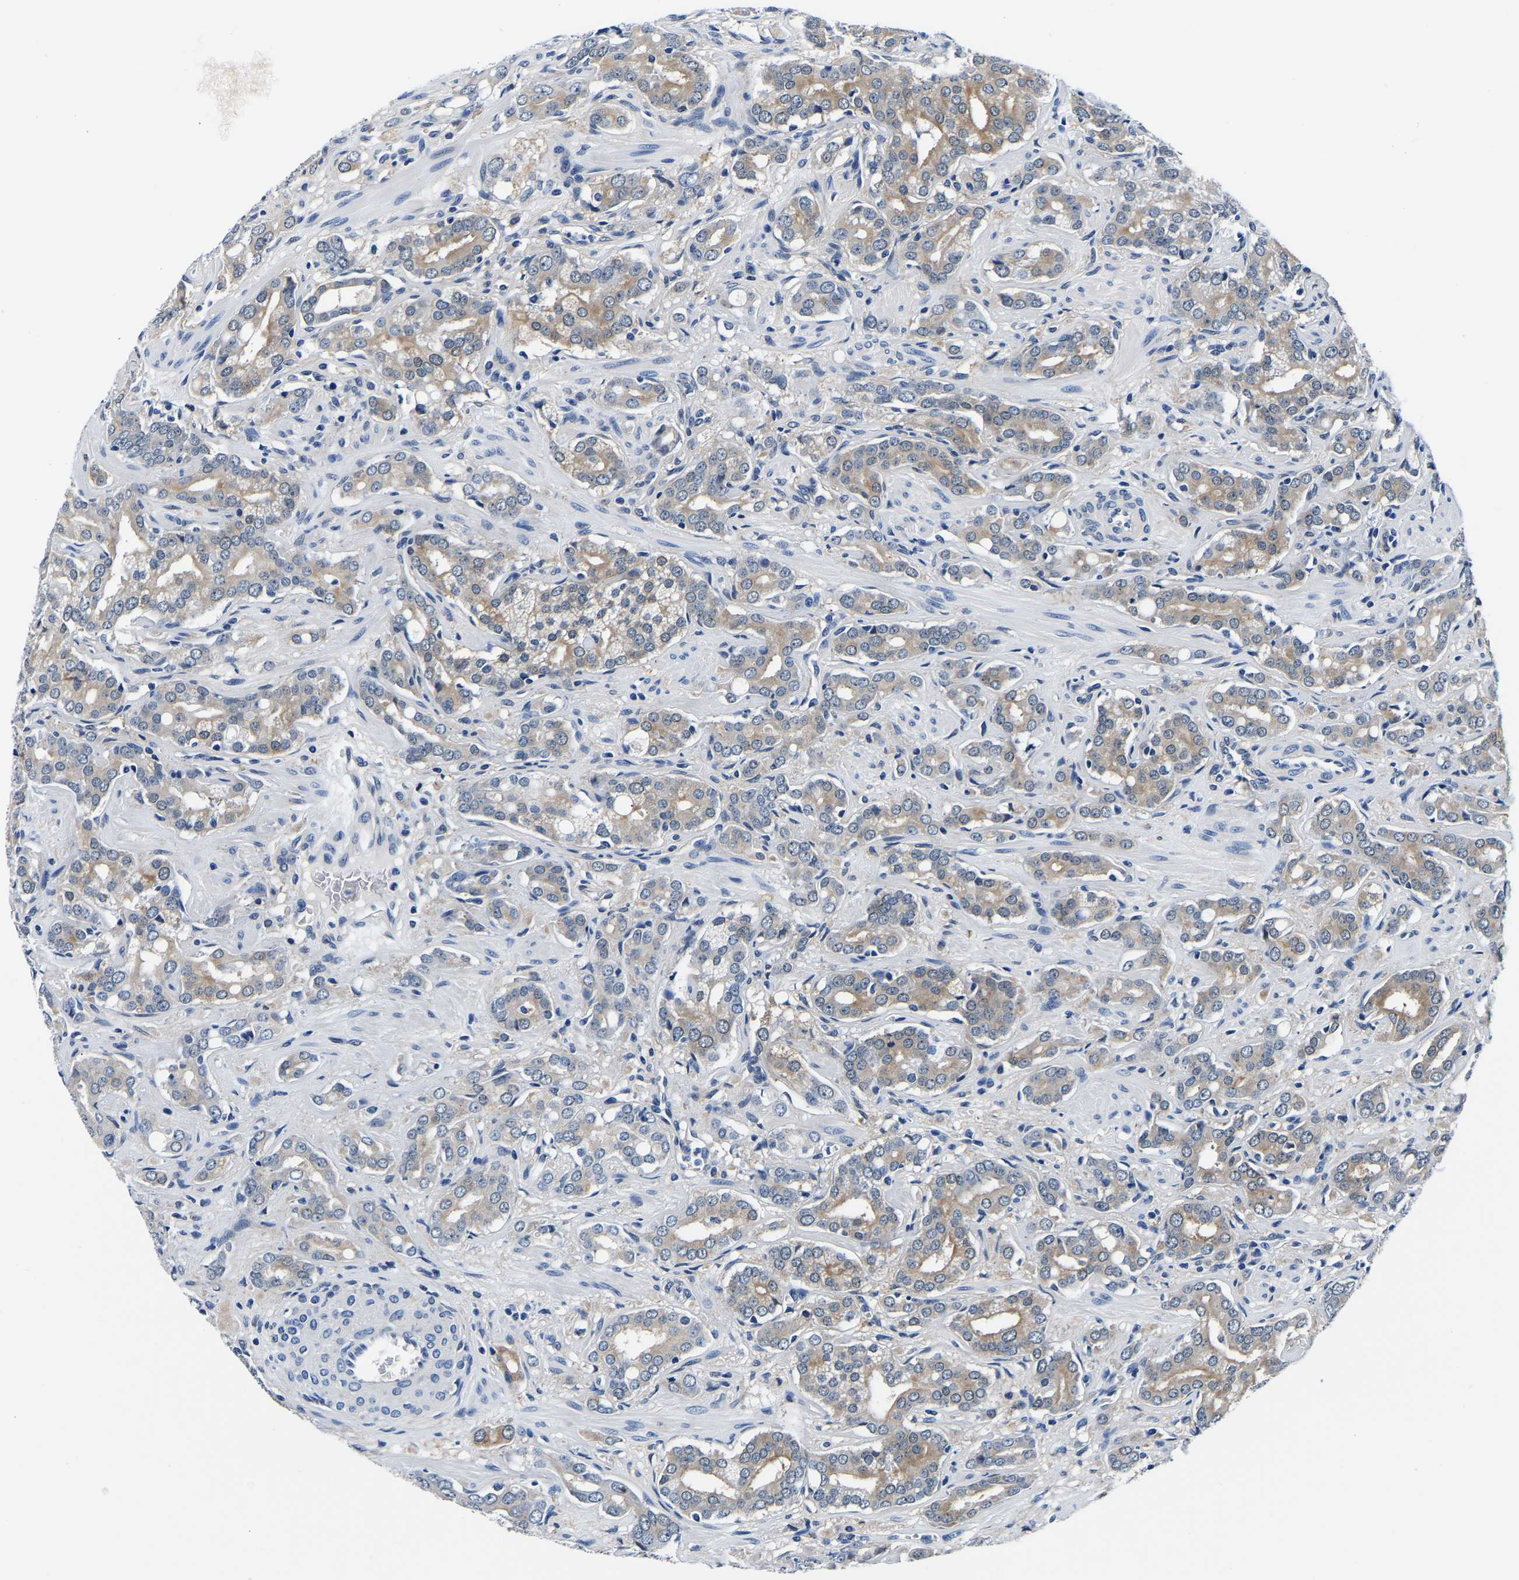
{"staining": {"intensity": "weak", "quantity": ">75%", "location": "cytoplasmic/membranous"}, "tissue": "prostate cancer", "cell_type": "Tumor cells", "image_type": "cancer", "snomed": [{"axis": "morphology", "description": "Adenocarcinoma, High grade"}, {"axis": "topography", "description": "Prostate"}], "caption": "Brown immunohistochemical staining in prostate cancer (adenocarcinoma (high-grade)) reveals weak cytoplasmic/membranous staining in about >75% of tumor cells. The staining was performed using DAB (3,3'-diaminobenzidine), with brown indicating positive protein expression. Nuclei are stained blue with hematoxylin.", "gene": "ACO1", "patient": {"sex": "male", "age": 52}}